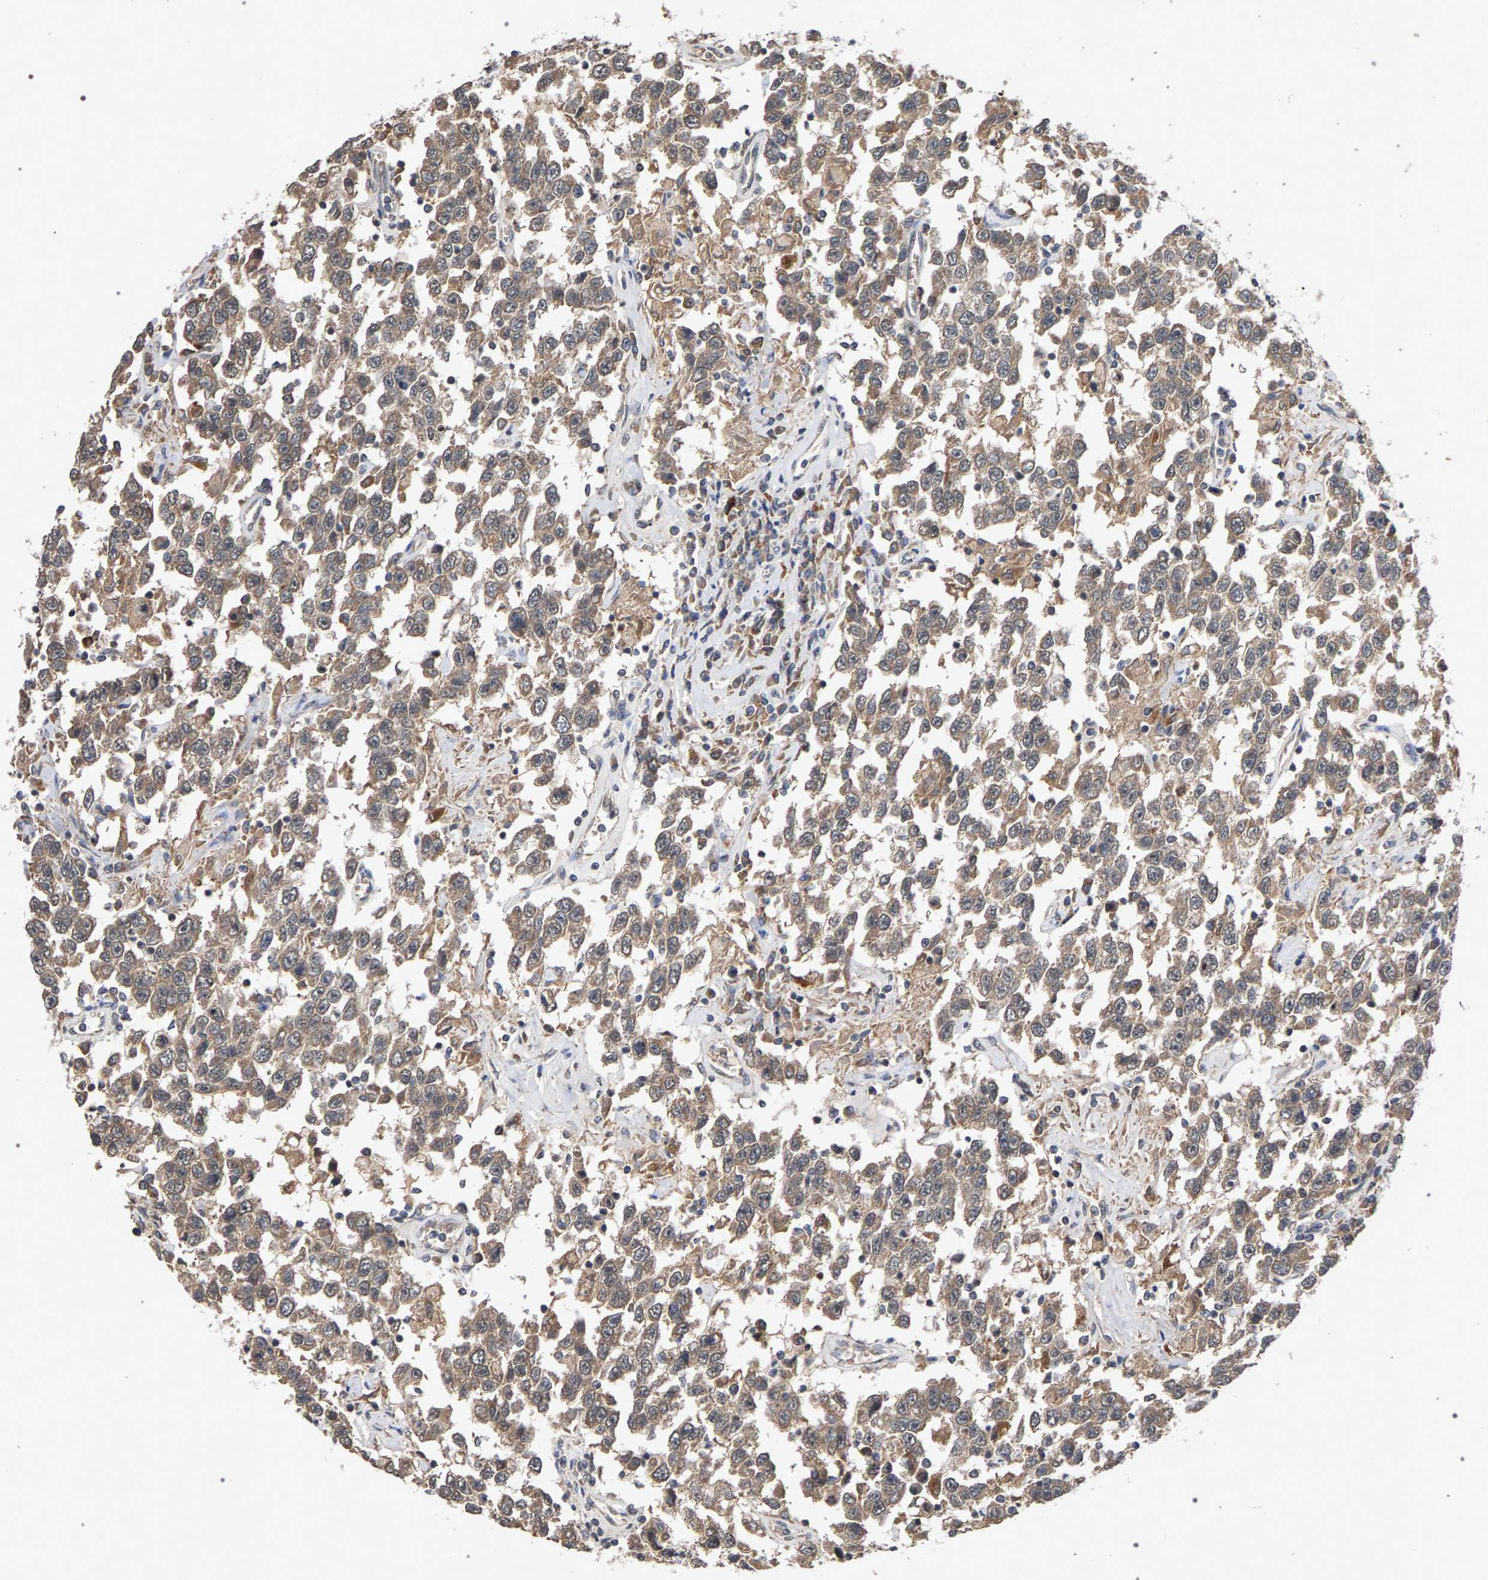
{"staining": {"intensity": "weak", "quantity": ">75%", "location": "cytoplasmic/membranous"}, "tissue": "testis cancer", "cell_type": "Tumor cells", "image_type": "cancer", "snomed": [{"axis": "morphology", "description": "Seminoma, NOS"}, {"axis": "topography", "description": "Testis"}], "caption": "A brown stain shows weak cytoplasmic/membranous positivity of a protein in testis seminoma tumor cells.", "gene": "SLC4A4", "patient": {"sex": "male", "age": 41}}